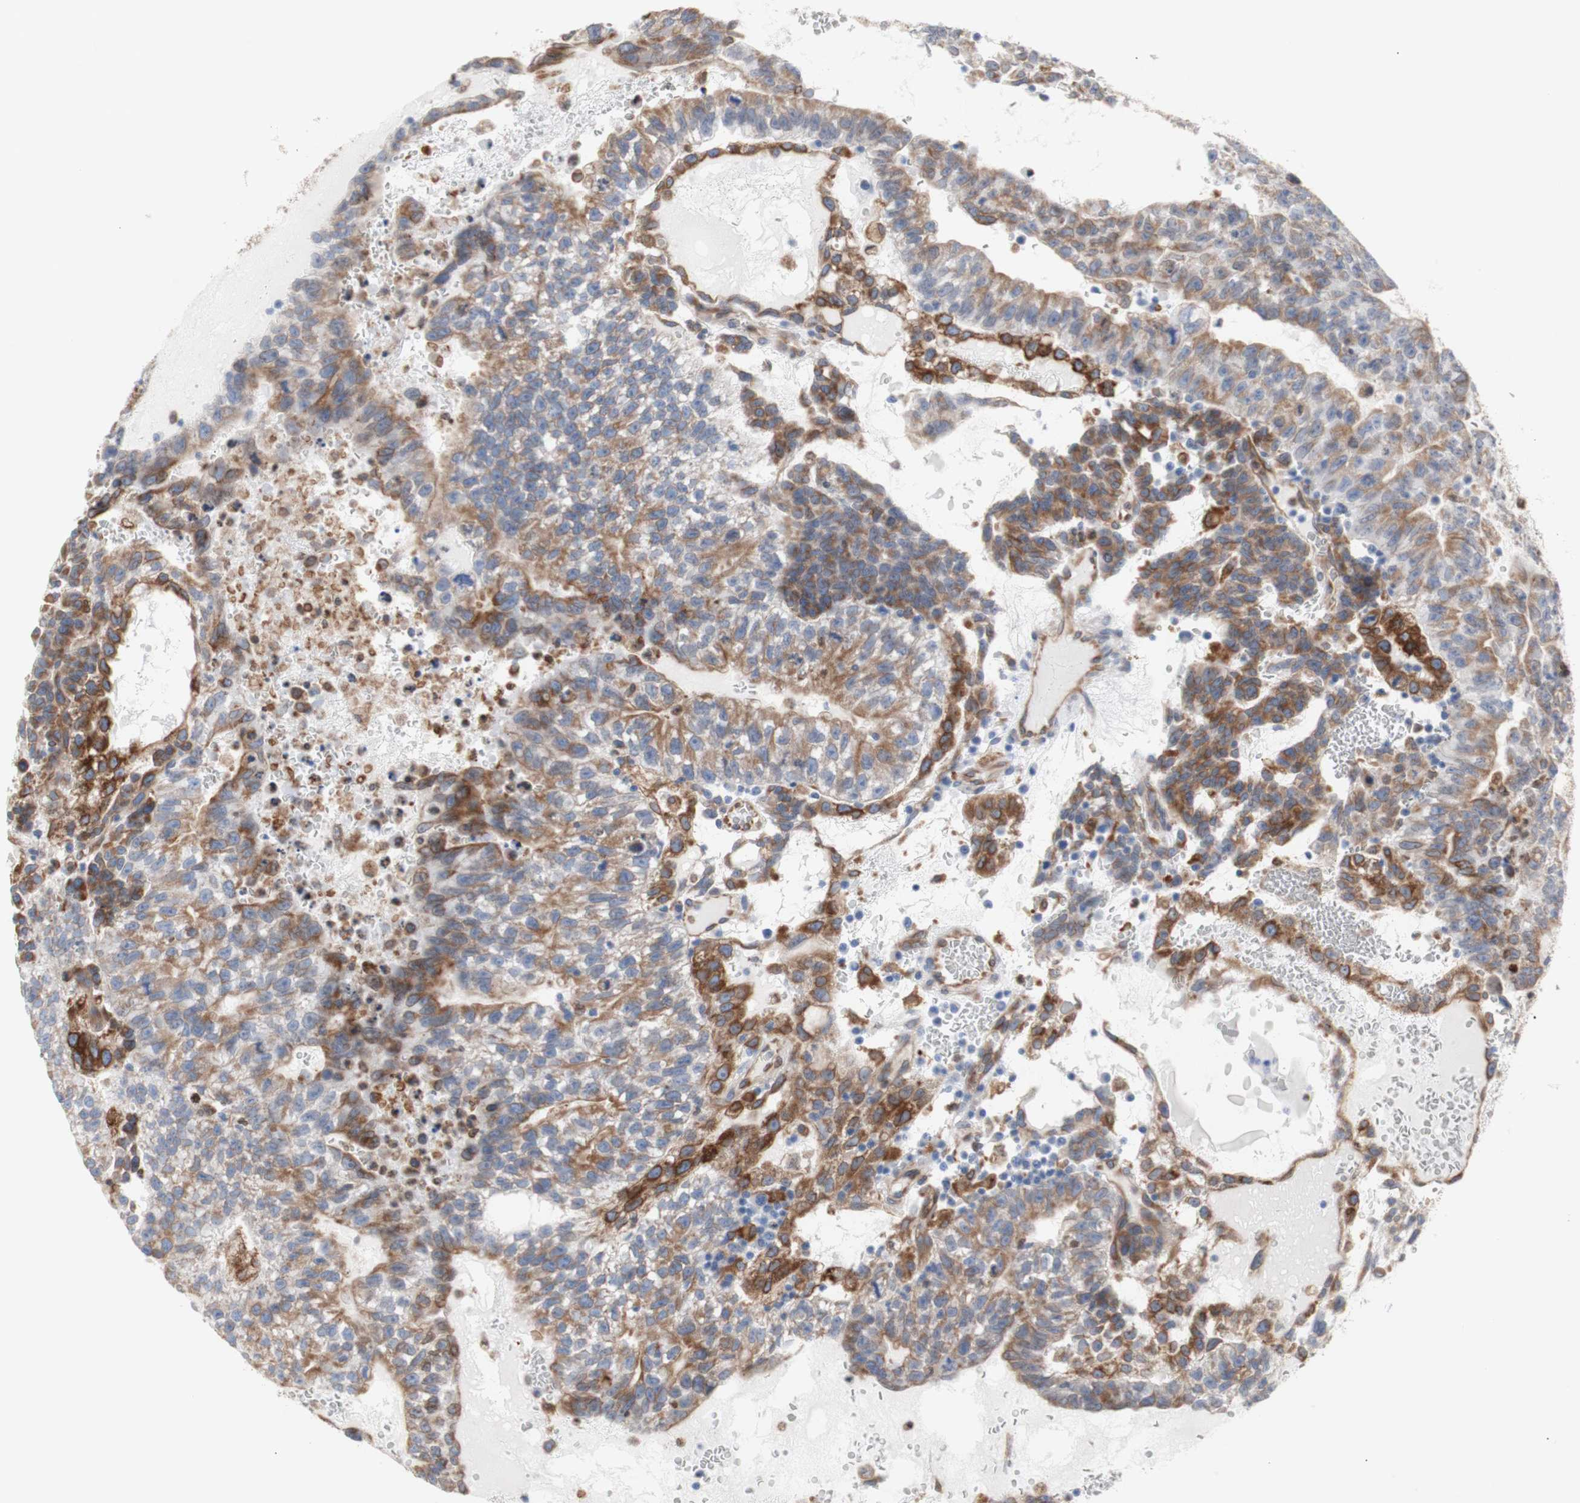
{"staining": {"intensity": "moderate", "quantity": ">75%", "location": "cytoplasmic/membranous"}, "tissue": "testis cancer", "cell_type": "Tumor cells", "image_type": "cancer", "snomed": [{"axis": "morphology", "description": "Seminoma, NOS"}, {"axis": "morphology", "description": "Carcinoma, Embryonal, NOS"}, {"axis": "topography", "description": "Testis"}], "caption": "Immunohistochemical staining of testis cancer reveals medium levels of moderate cytoplasmic/membranous expression in approximately >75% of tumor cells.", "gene": "ERLIN1", "patient": {"sex": "male", "age": 52}}